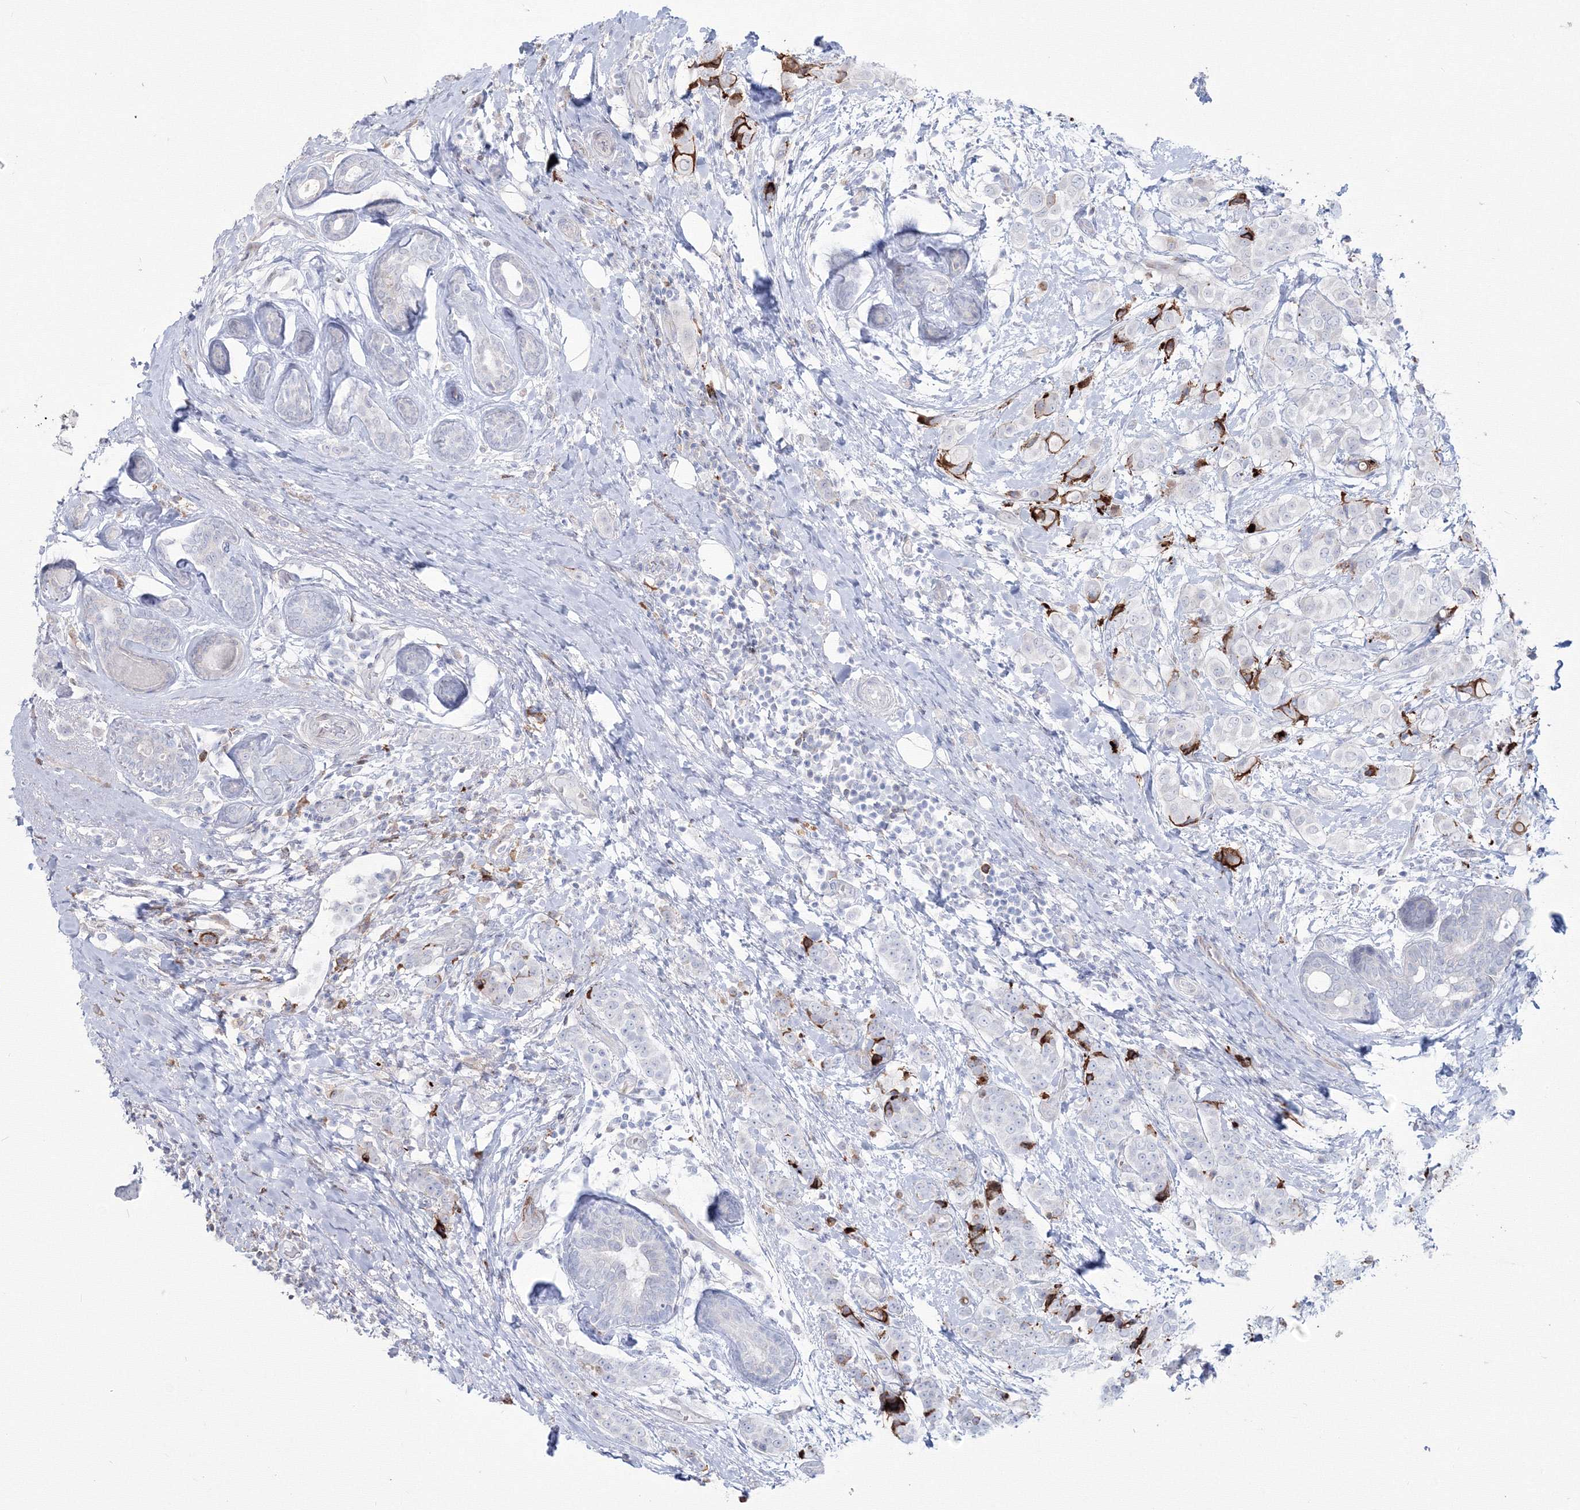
{"staining": {"intensity": "negative", "quantity": "none", "location": "none"}, "tissue": "breast cancer", "cell_type": "Tumor cells", "image_type": "cancer", "snomed": [{"axis": "morphology", "description": "Lobular carcinoma"}, {"axis": "topography", "description": "Breast"}], "caption": "Immunohistochemical staining of lobular carcinoma (breast) shows no significant staining in tumor cells.", "gene": "HYAL2", "patient": {"sex": "female", "age": 51}}